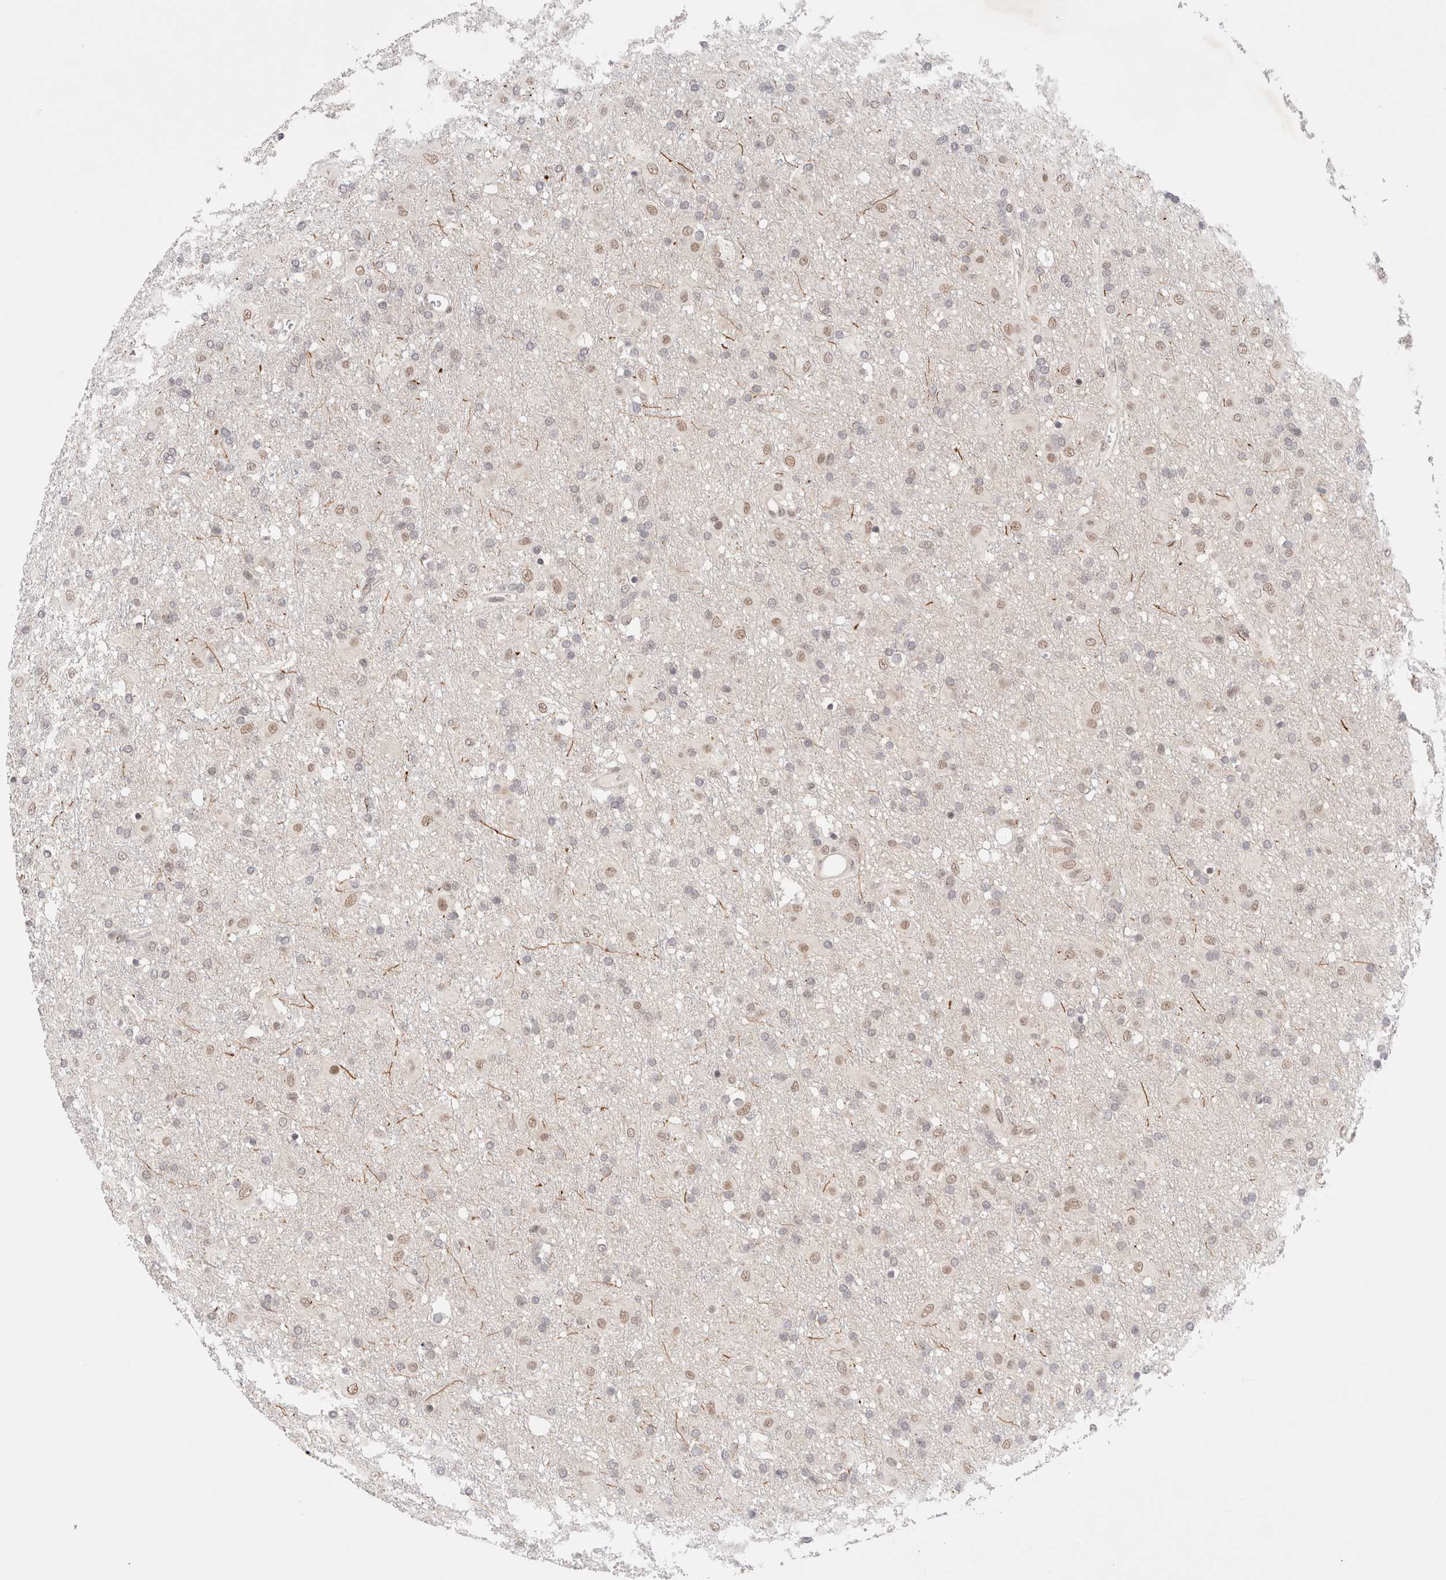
{"staining": {"intensity": "weak", "quantity": "25%-75%", "location": "nuclear"}, "tissue": "glioma", "cell_type": "Tumor cells", "image_type": "cancer", "snomed": [{"axis": "morphology", "description": "Glioma, malignant, Low grade"}, {"axis": "topography", "description": "Brain"}], "caption": "A photomicrograph showing weak nuclear expression in about 25%-75% of tumor cells in glioma, as visualized by brown immunohistochemical staining.", "gene": "GATAD2A", "patient": {"sex": "male", "age": 65}}